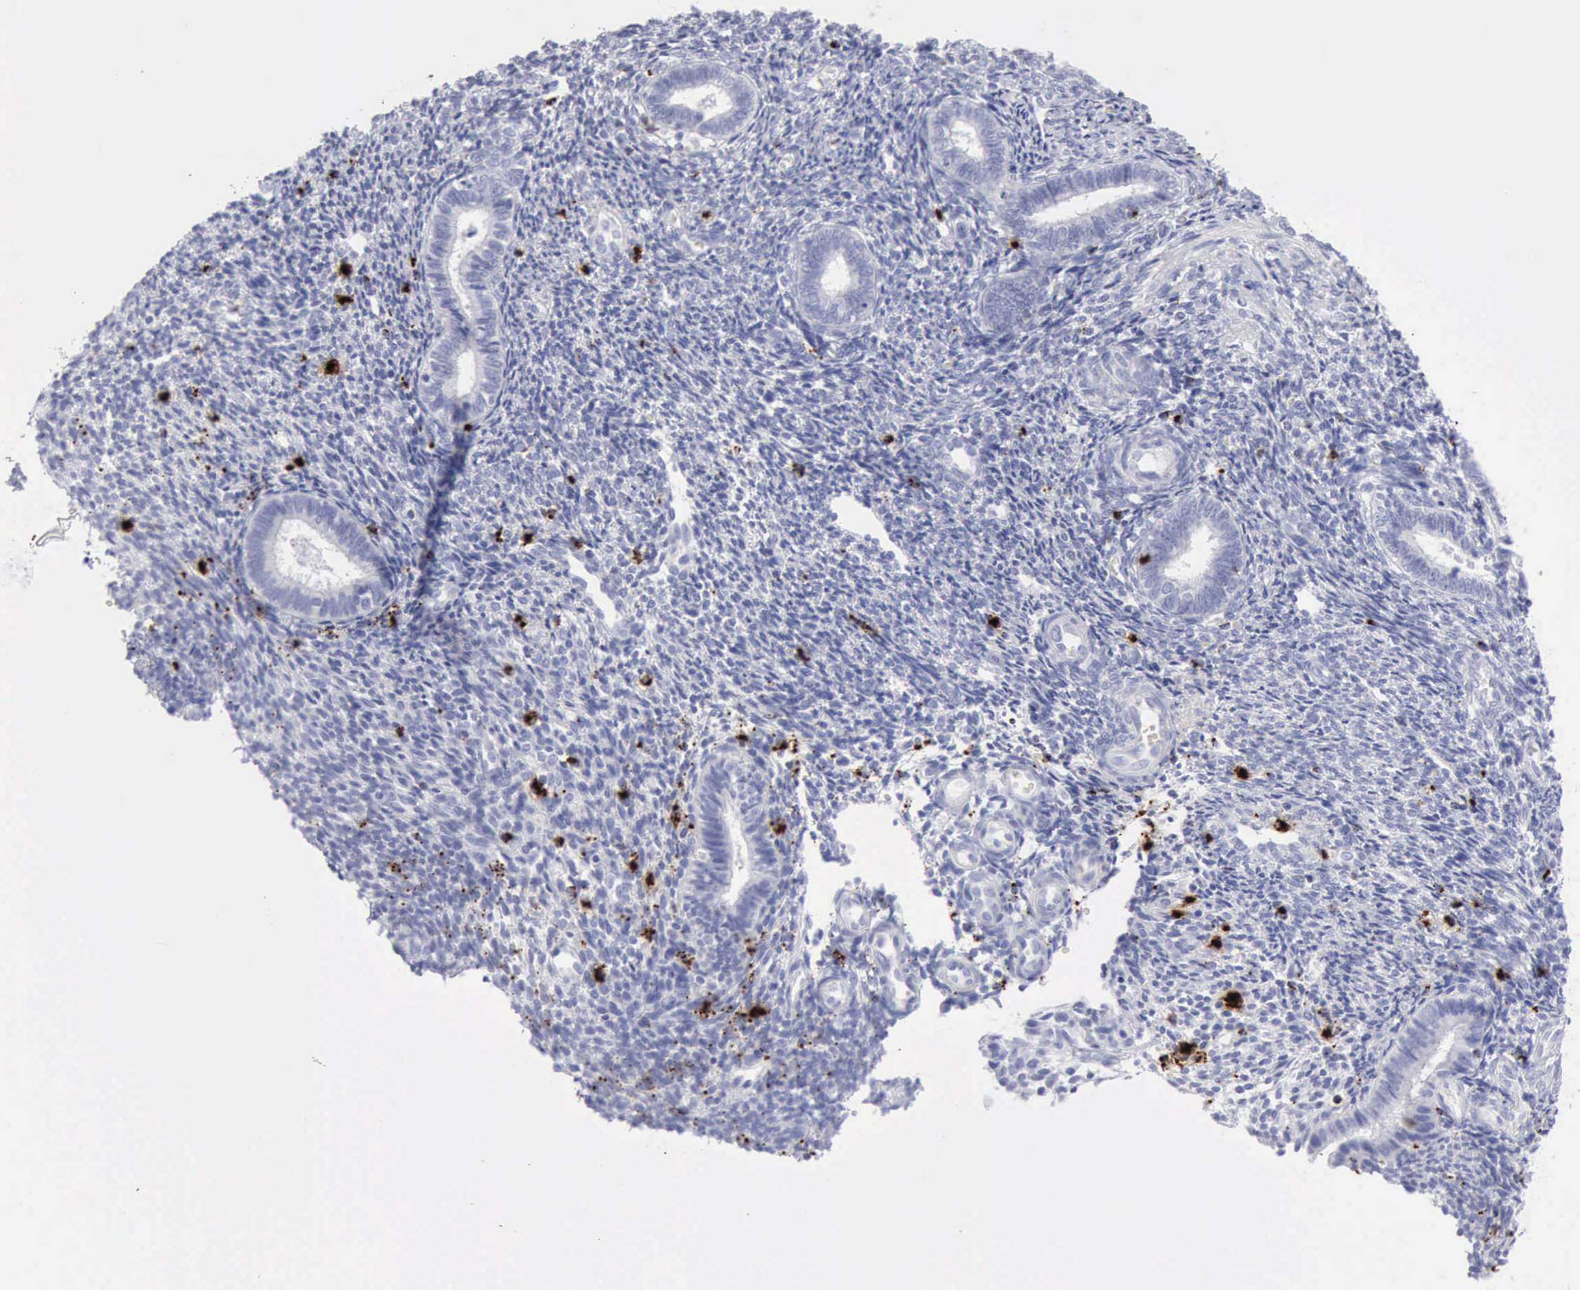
{"staining": {"intensity": "negative", "quantity": "none", "location": "none"}, "tissue": "endometrium", "cell_type": "Cells in endometrial stroma", "image_type": "normal", "snomed": [{"axis": "morphology", "description": "Normal tissue, NOS"}, {"axis": "topography", "description": "Endometrium"}], "caption": "High power microscopy histopathology image of an immunohistochemistry image of unremarkable endometrium, revealing no significant positivity in cells in endometrial stroma.", "gene": "GZMB", "patient": {"sex": "female", "age": 27}}